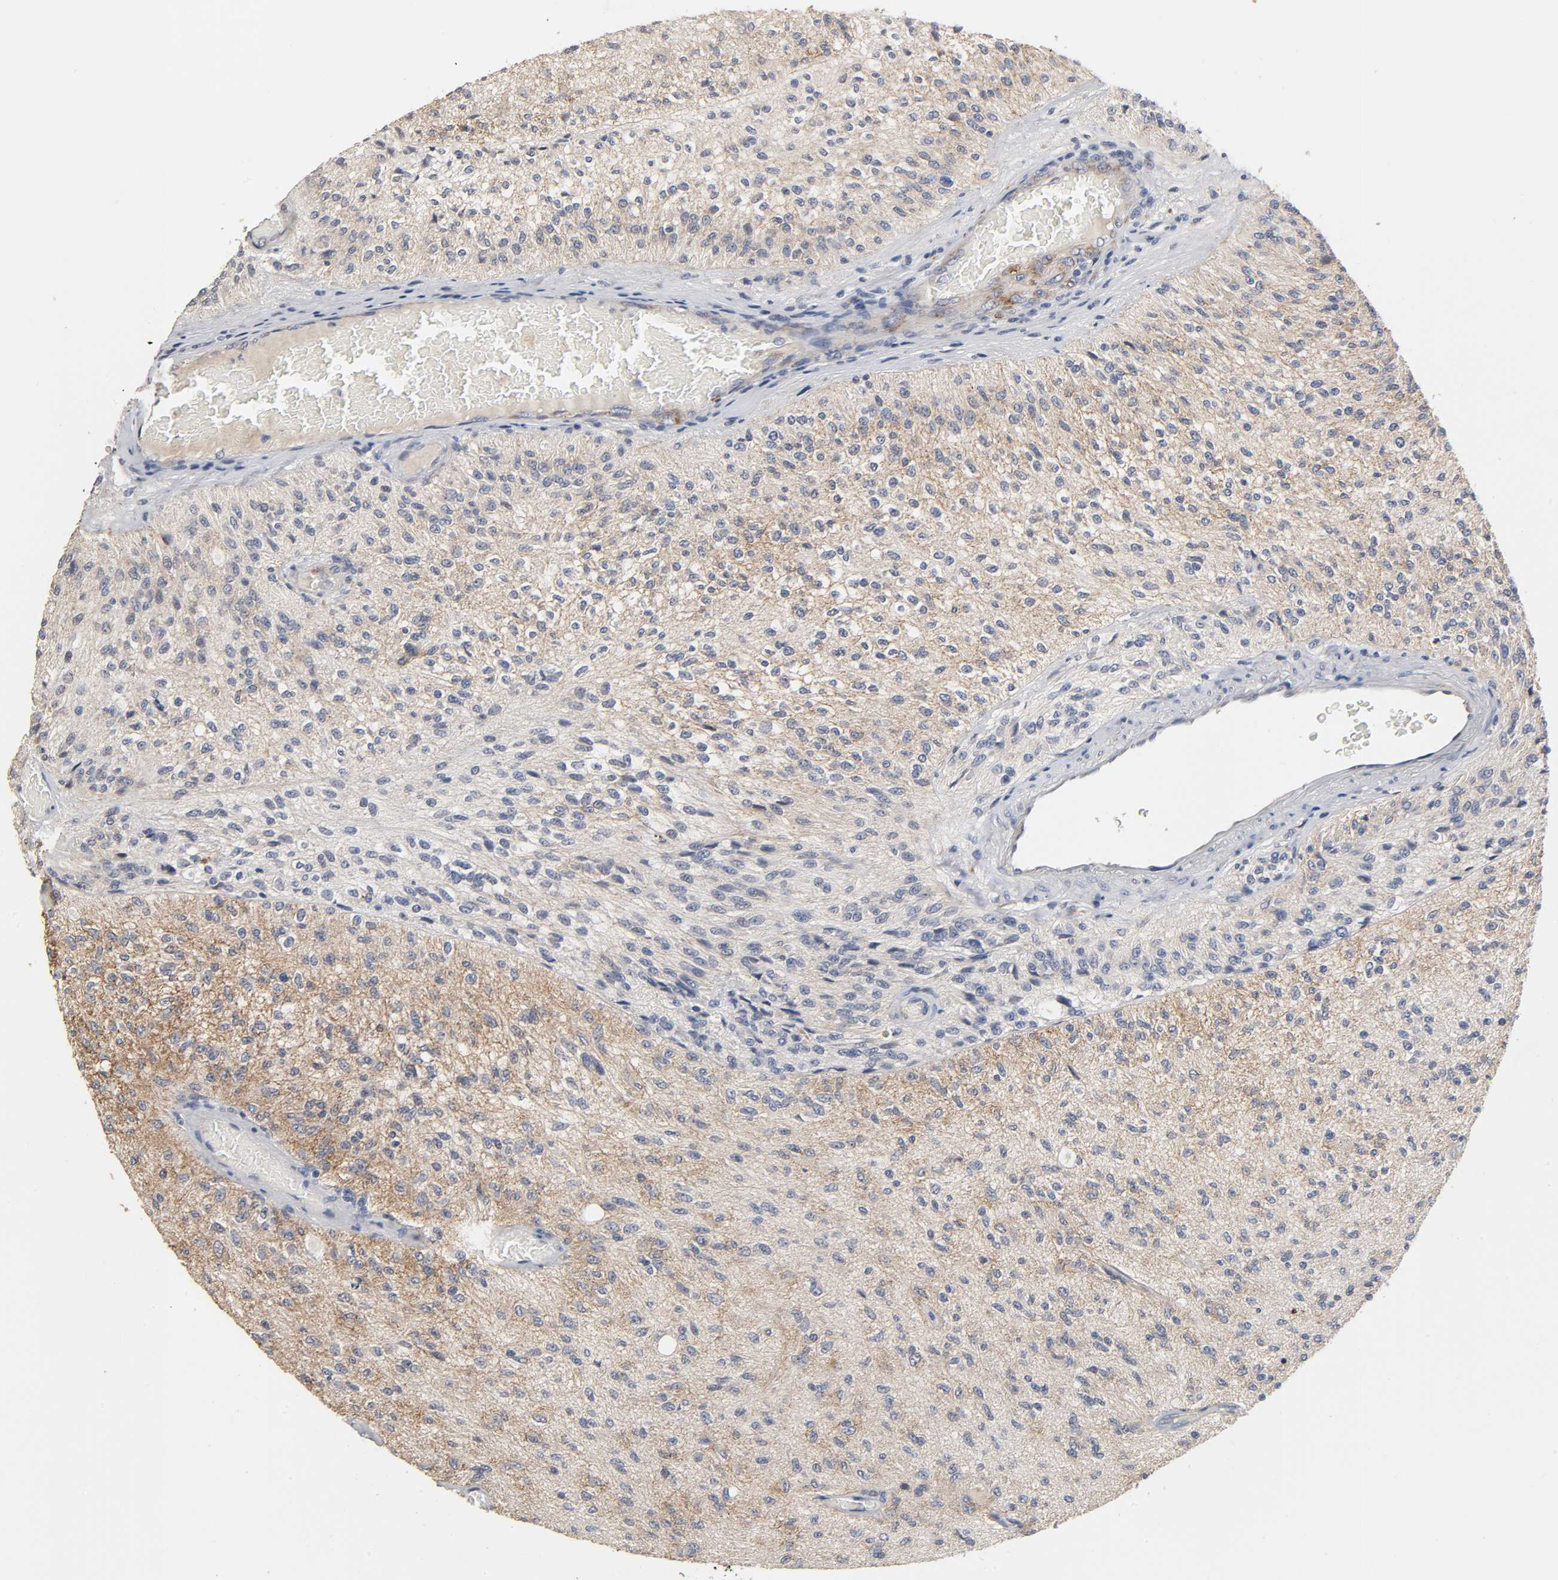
{"staining": {"intensity": "negative", "quantity": "none", "location": "none"}, "tissue": "glioma", "cell_type": "Tumor cells", "image_type": "cancer", "snomed": [{"axis": "morphology", "description": "Normal tissue, NOS"}, {"axis": "morphology", "description": "Glioma, malignant, High grade"}, {"axis": "topography", "description": "Cerebral cortex"}], "caption": "IHC photomicrograph of human glioma stained for a protein (brown), which exhibits no expression in tumor cells.", "gene": "HDLBP", "patient": {"sex": "male", "age": 77}}